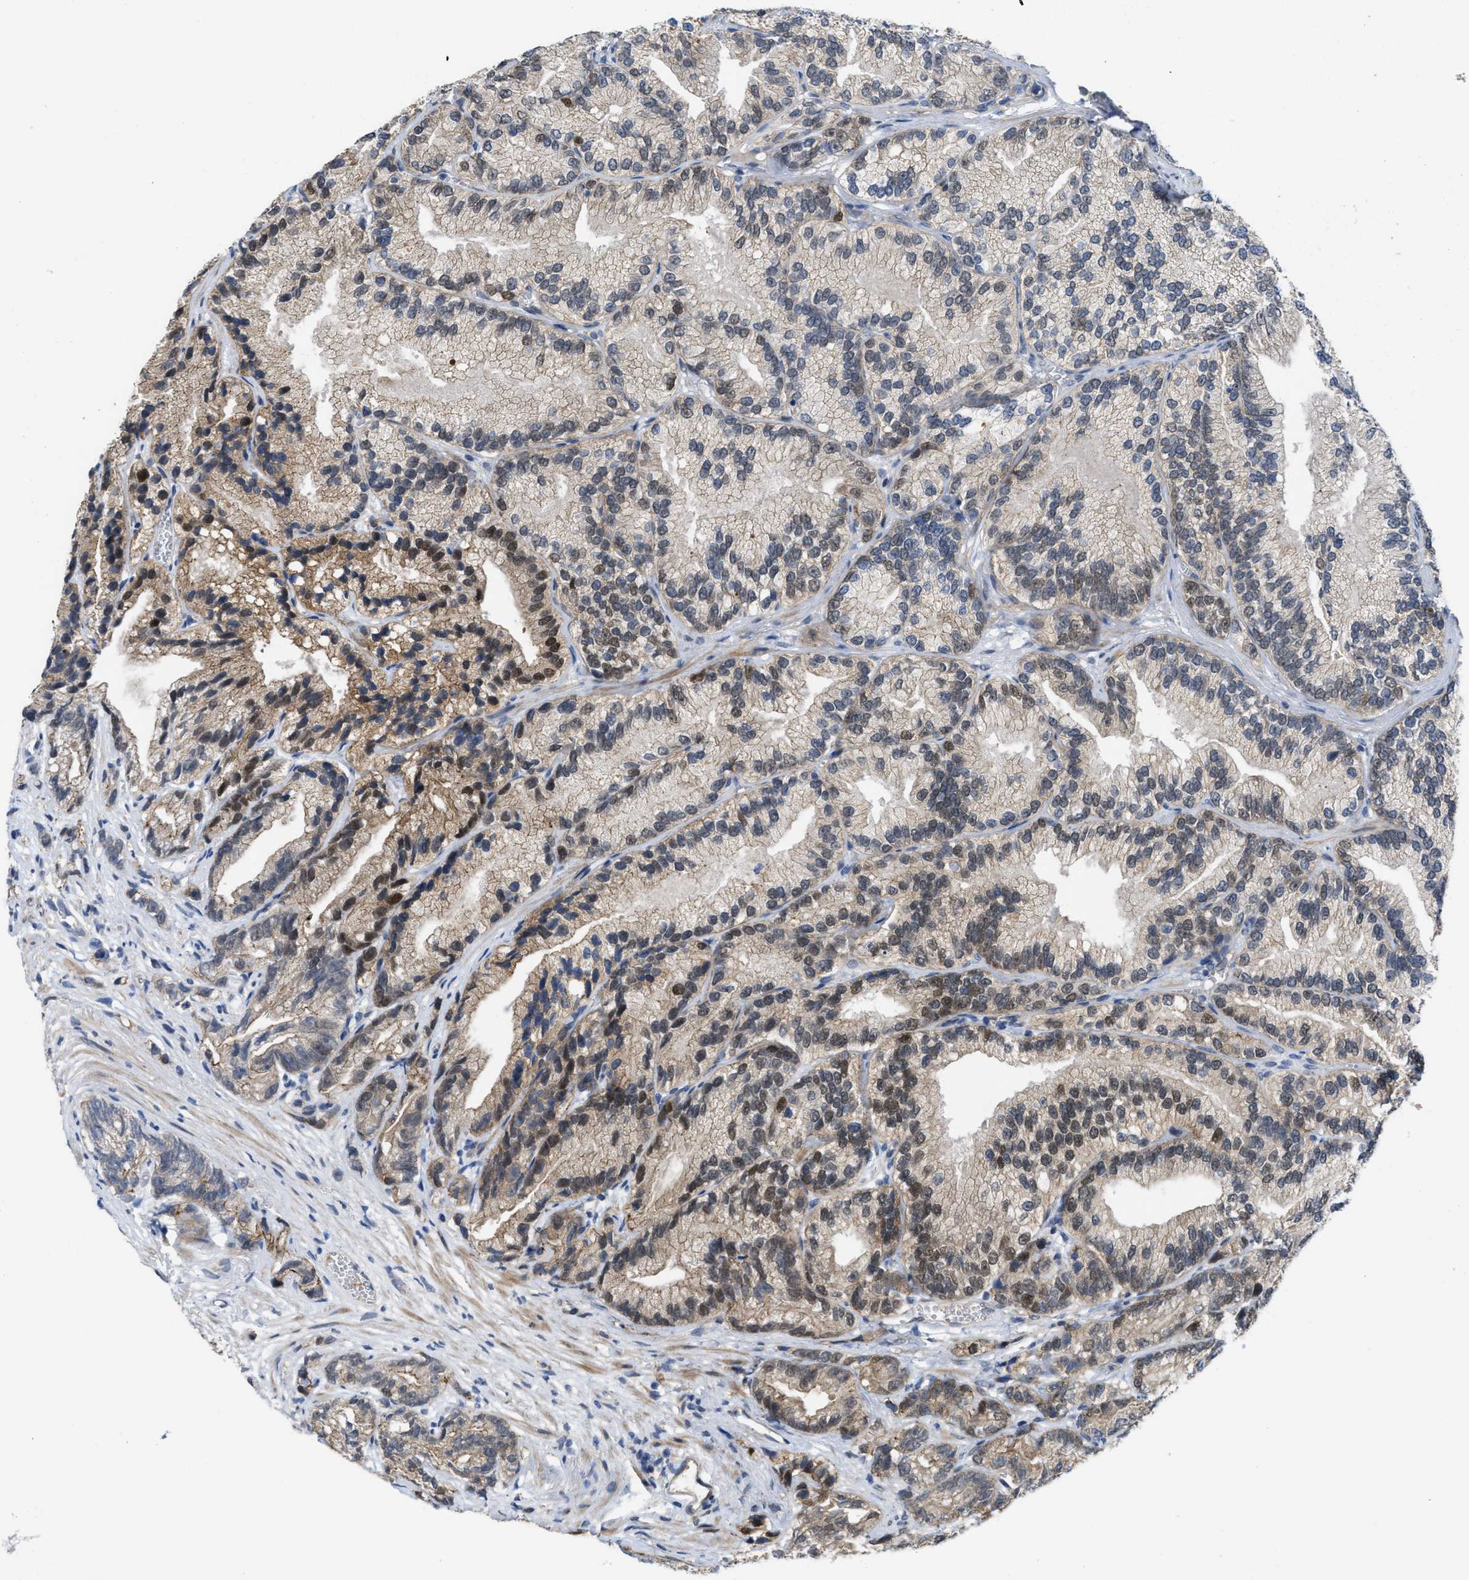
{"staining": {"intensity": "weak", "quantity": "25%-75%", "location": "cytoplasmic/membranous,nuclear"}, "tissue": "prostate cancer", "cell_type": "Tumor cells", "image_type": "cancer", "snomed": [{"axis": "morphology", "description": "Adenocarcinoma, Low grade"}, {"axis": "topography", "description": "Prostate"}], "caption": "Prostate cancer (adenocarcinoma (low-grade)) tissue shows weak cytoplasmic/membranous and nuclear staining in approximately 25%-75% of tumor cells", "gene": "CDPF1", "patient": {"sex": "male", "age": 89}}